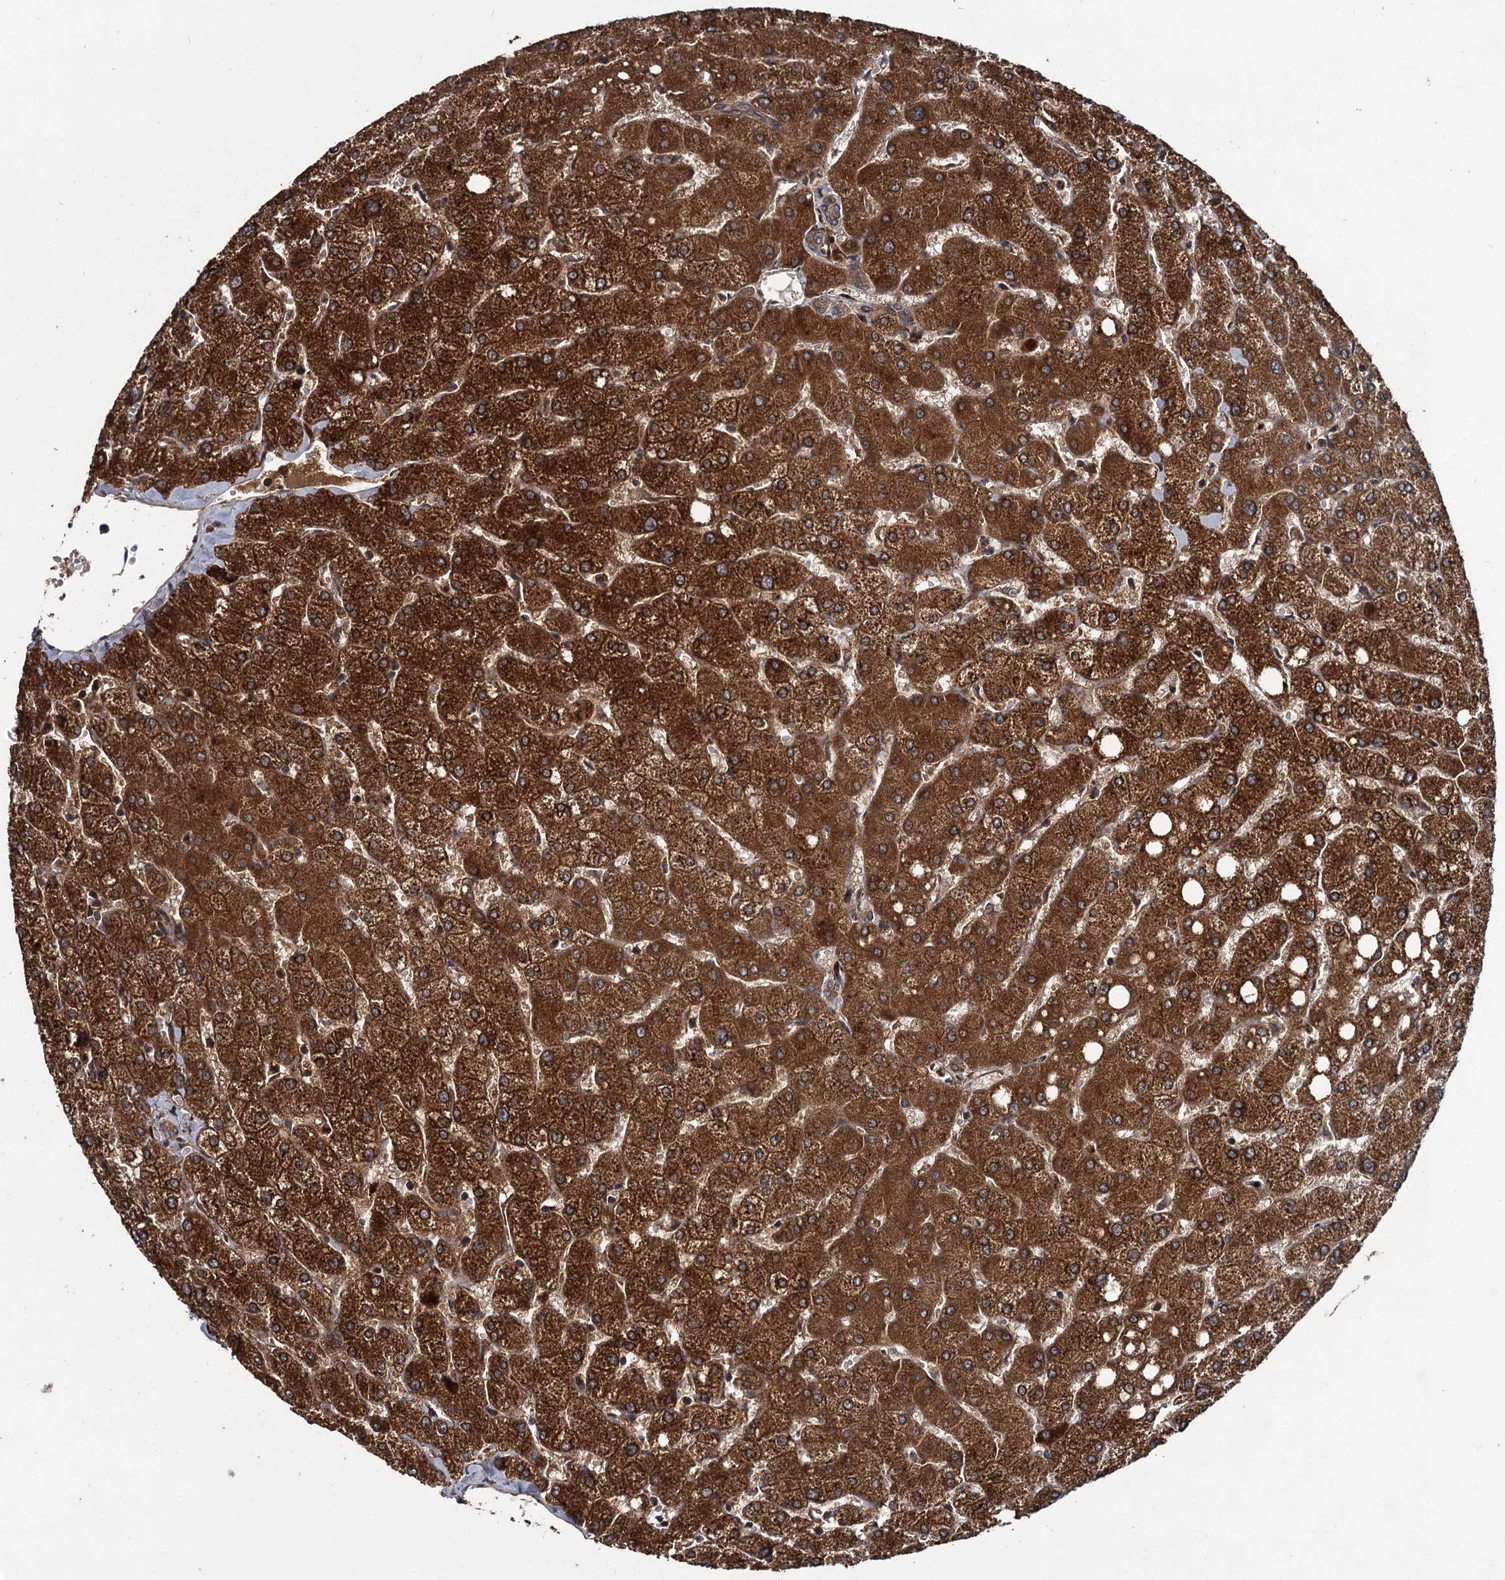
{"staining": {"intensity": "moderate", "quantity": ">75%", "location": "cytoplasmic/membranous"}, "tissue": "liver", "cell_type": "Cholangiocytes", "image_type": "normal", "snomed": [{"axis": "morphology", "description": "Normal tissue, NOS"}, {"axis": "topography", "description": "Liver"}], "caption": "Liver was stained to show a protein in brown. There is medium levels of moderate cytoplasmic/membranous expression in approximately >75% of cholangiocytes.", "gene": "DCP1B", "patient": {"sex": "female", "age": 54}}